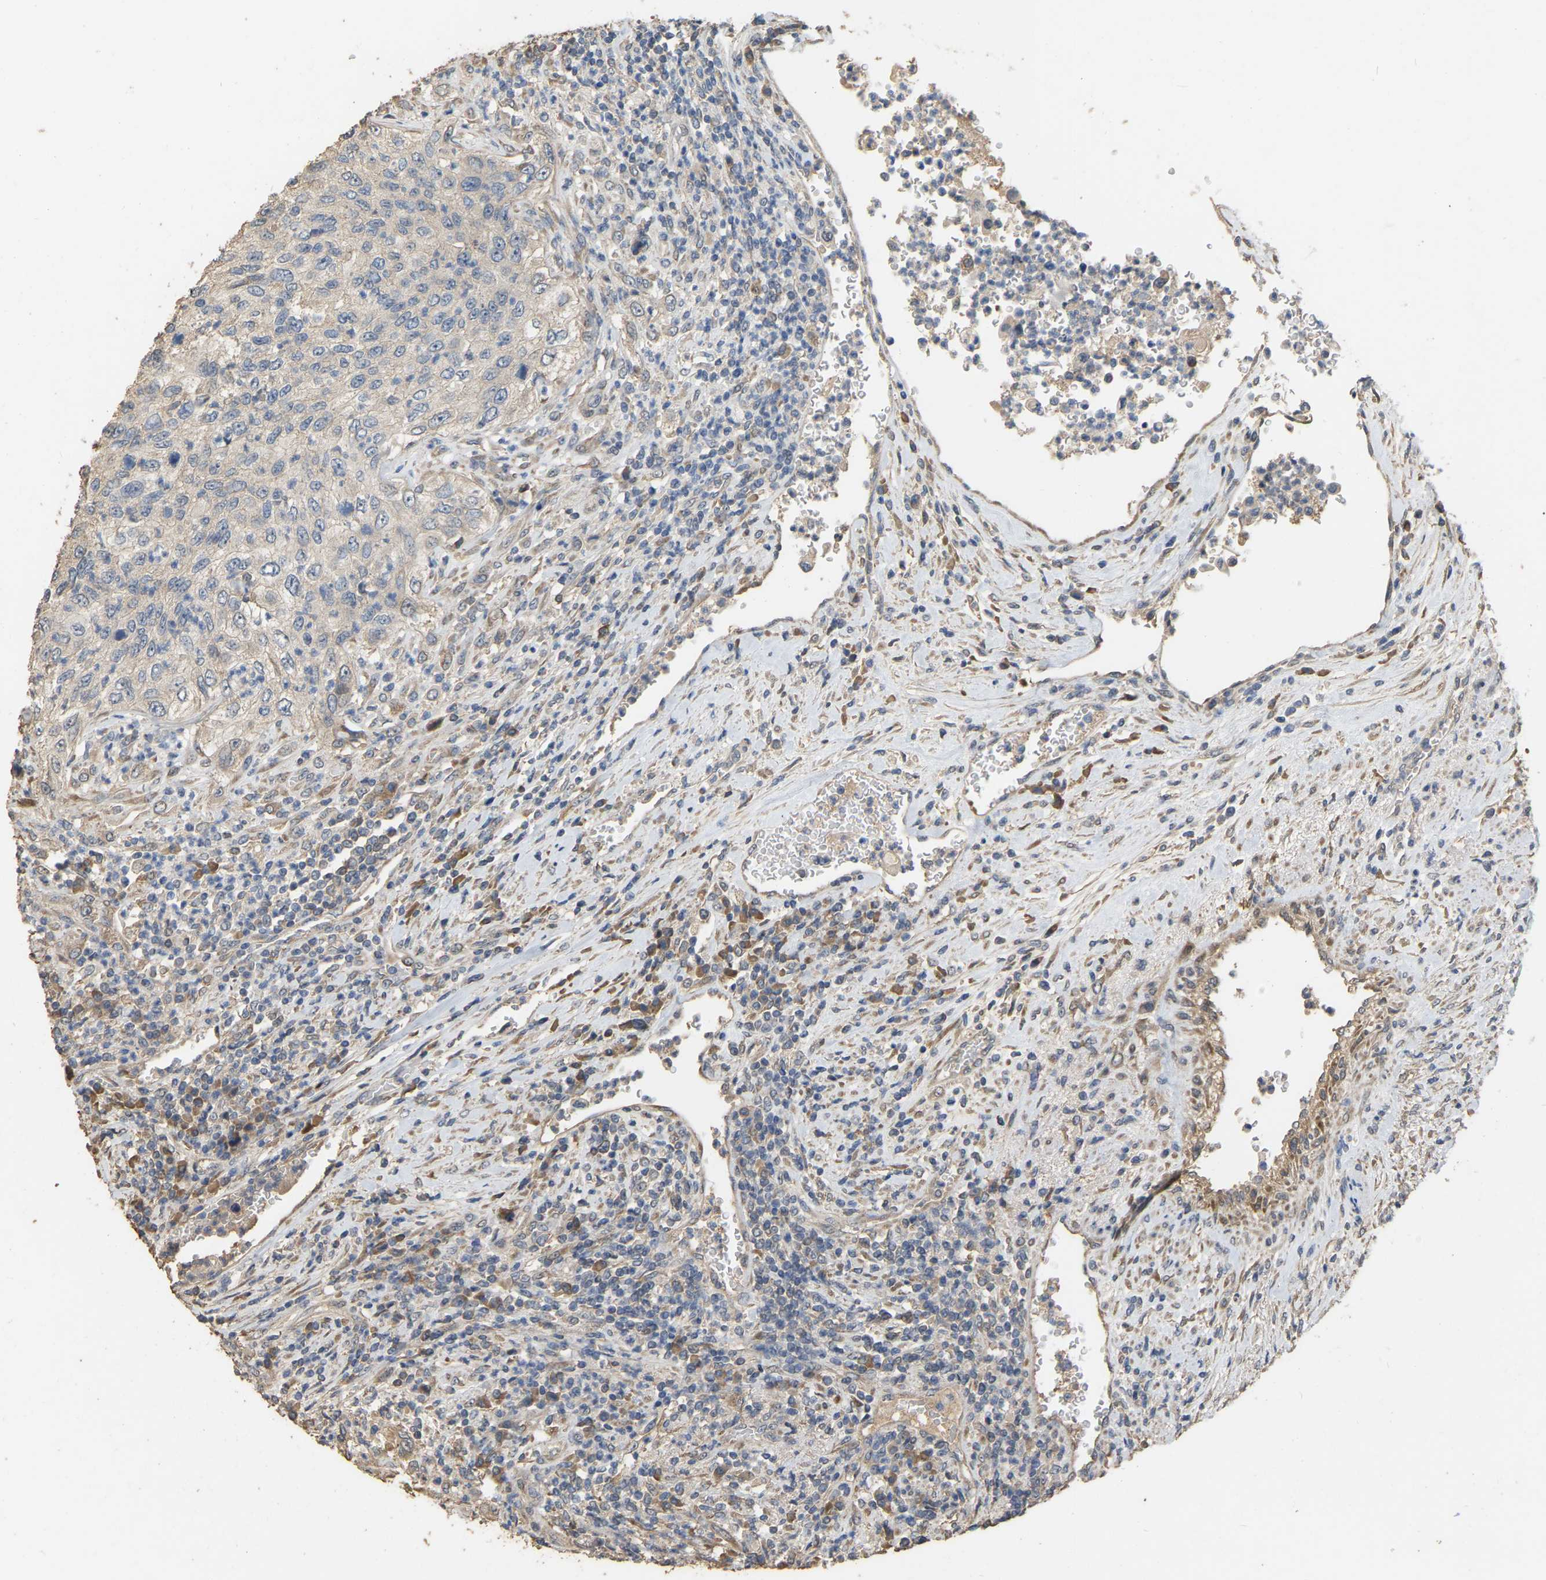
{"staining": {"intensity": "weak", "quantity": "<25%", "location": "cytoplasmic/membranous"}, "tissue": "urothelial cancer", "cell_type": "Tumor cells", "image_type": "cancer", "snomed": [{"axis": "morphology", "description": "Urothelial carcinoma, High grade"}, {"axis": "topography", "description": "Urinary bladder"}], "caption": "An immunohistochemistry histopathology image of urothelial cancer is shown. There is no staining in tumor cells of urothelial cancer.", "gene": "NCS1", "patient": {"sex": "female", "age": 60}}